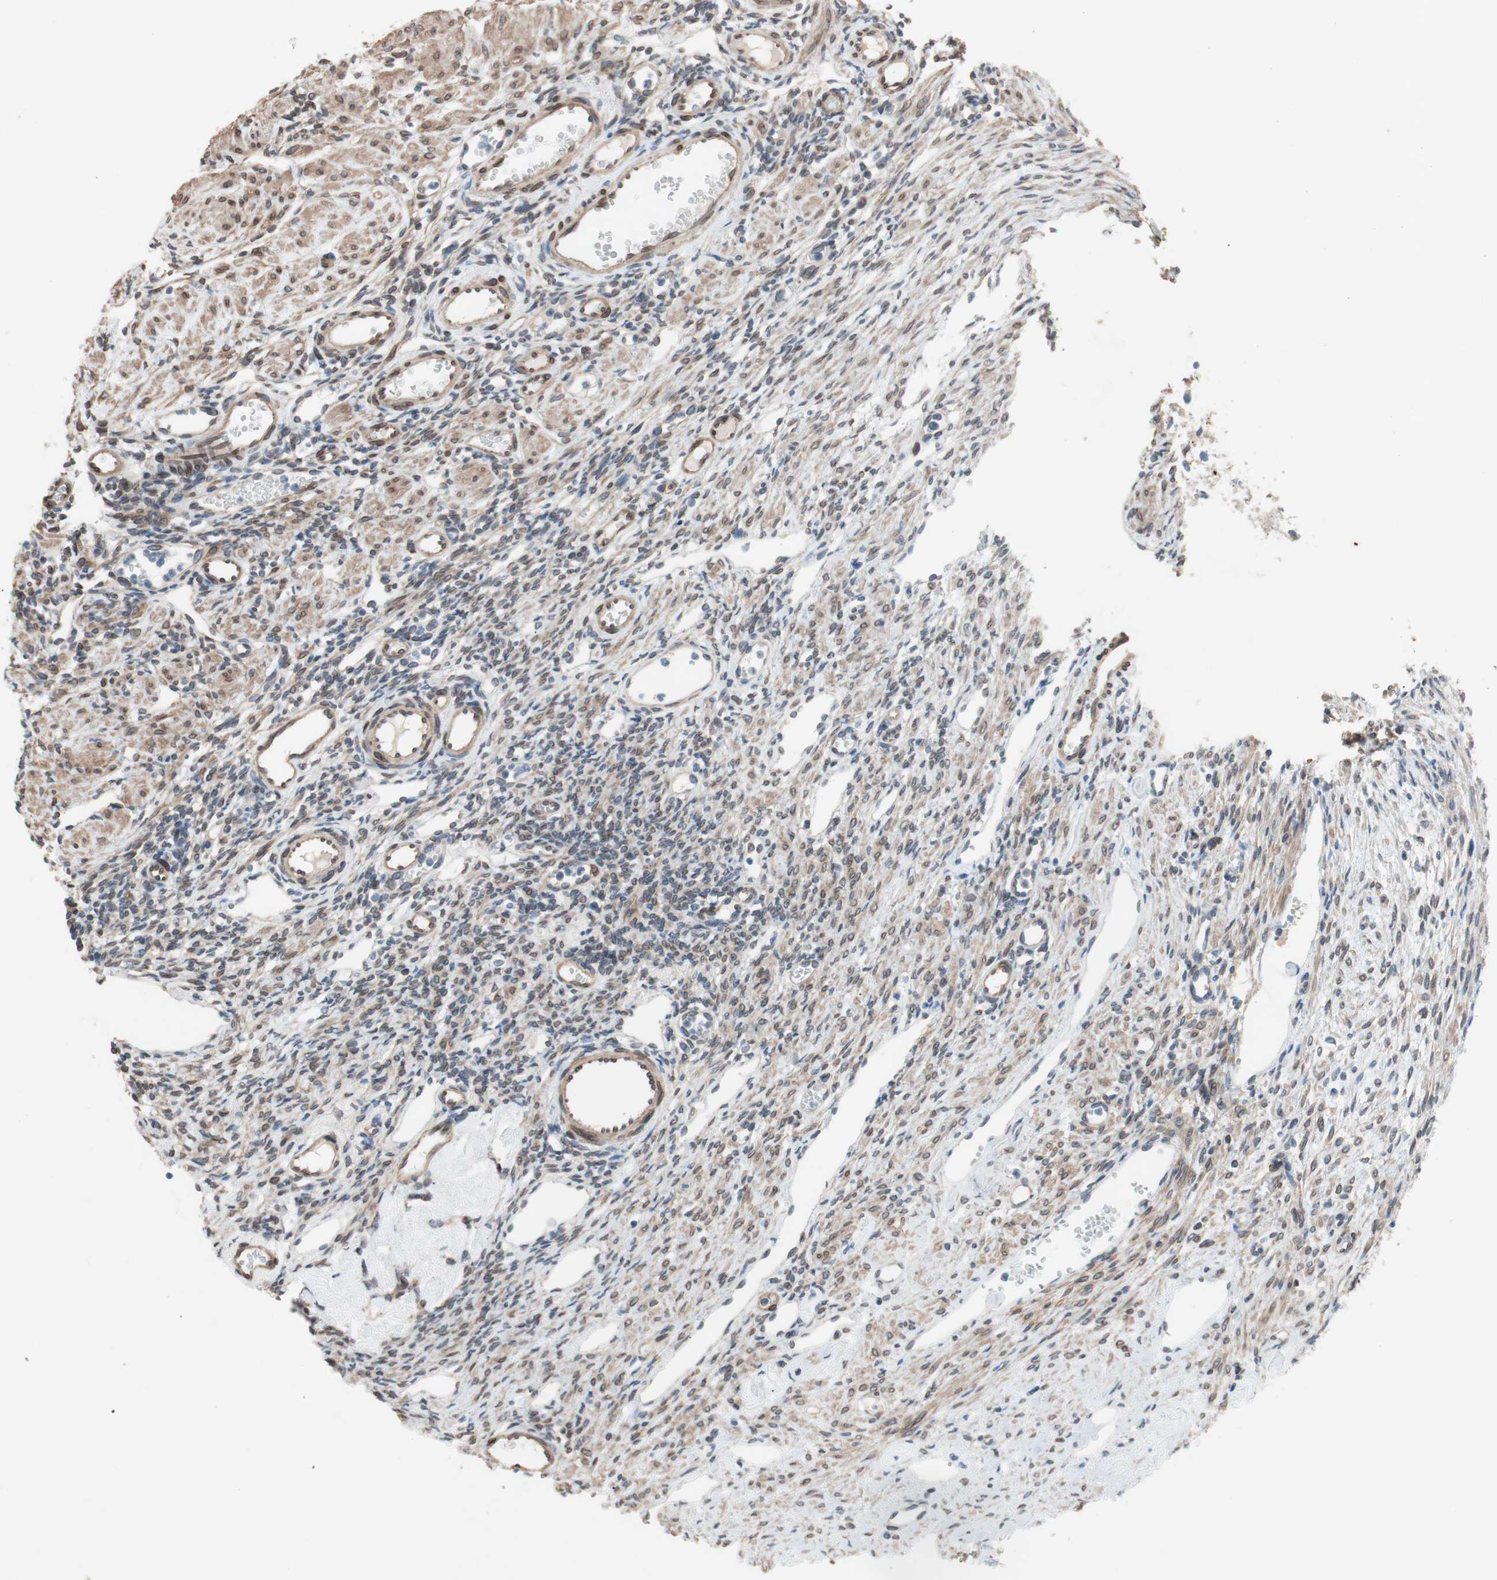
{"staining": {"intensity": "moderate", "quantity": "25%-75%", "location": "cytoplasmic/membranous,nuclear"}, "tissue": "ovary", "cell_type": "Ovarian stroma cells", "image_type": "normal", "snomed": [{"axis": "morphology", "description": "Normal tissue, NOS"}, {"axis": "topography", "description": "Ovary"}], "caption": "A photomicrograph of ovary stained for a protein demonstrates moderate cytoplasmic/membranous,nuclear brown staining in ovarian stroma cells. (DAB (3,3'-diaminobenzidine) IHC, brown staining for protein, blue staining for nuclei).", "gene": "ARNT2", "patient": {"sex": "female", "age": 33}}